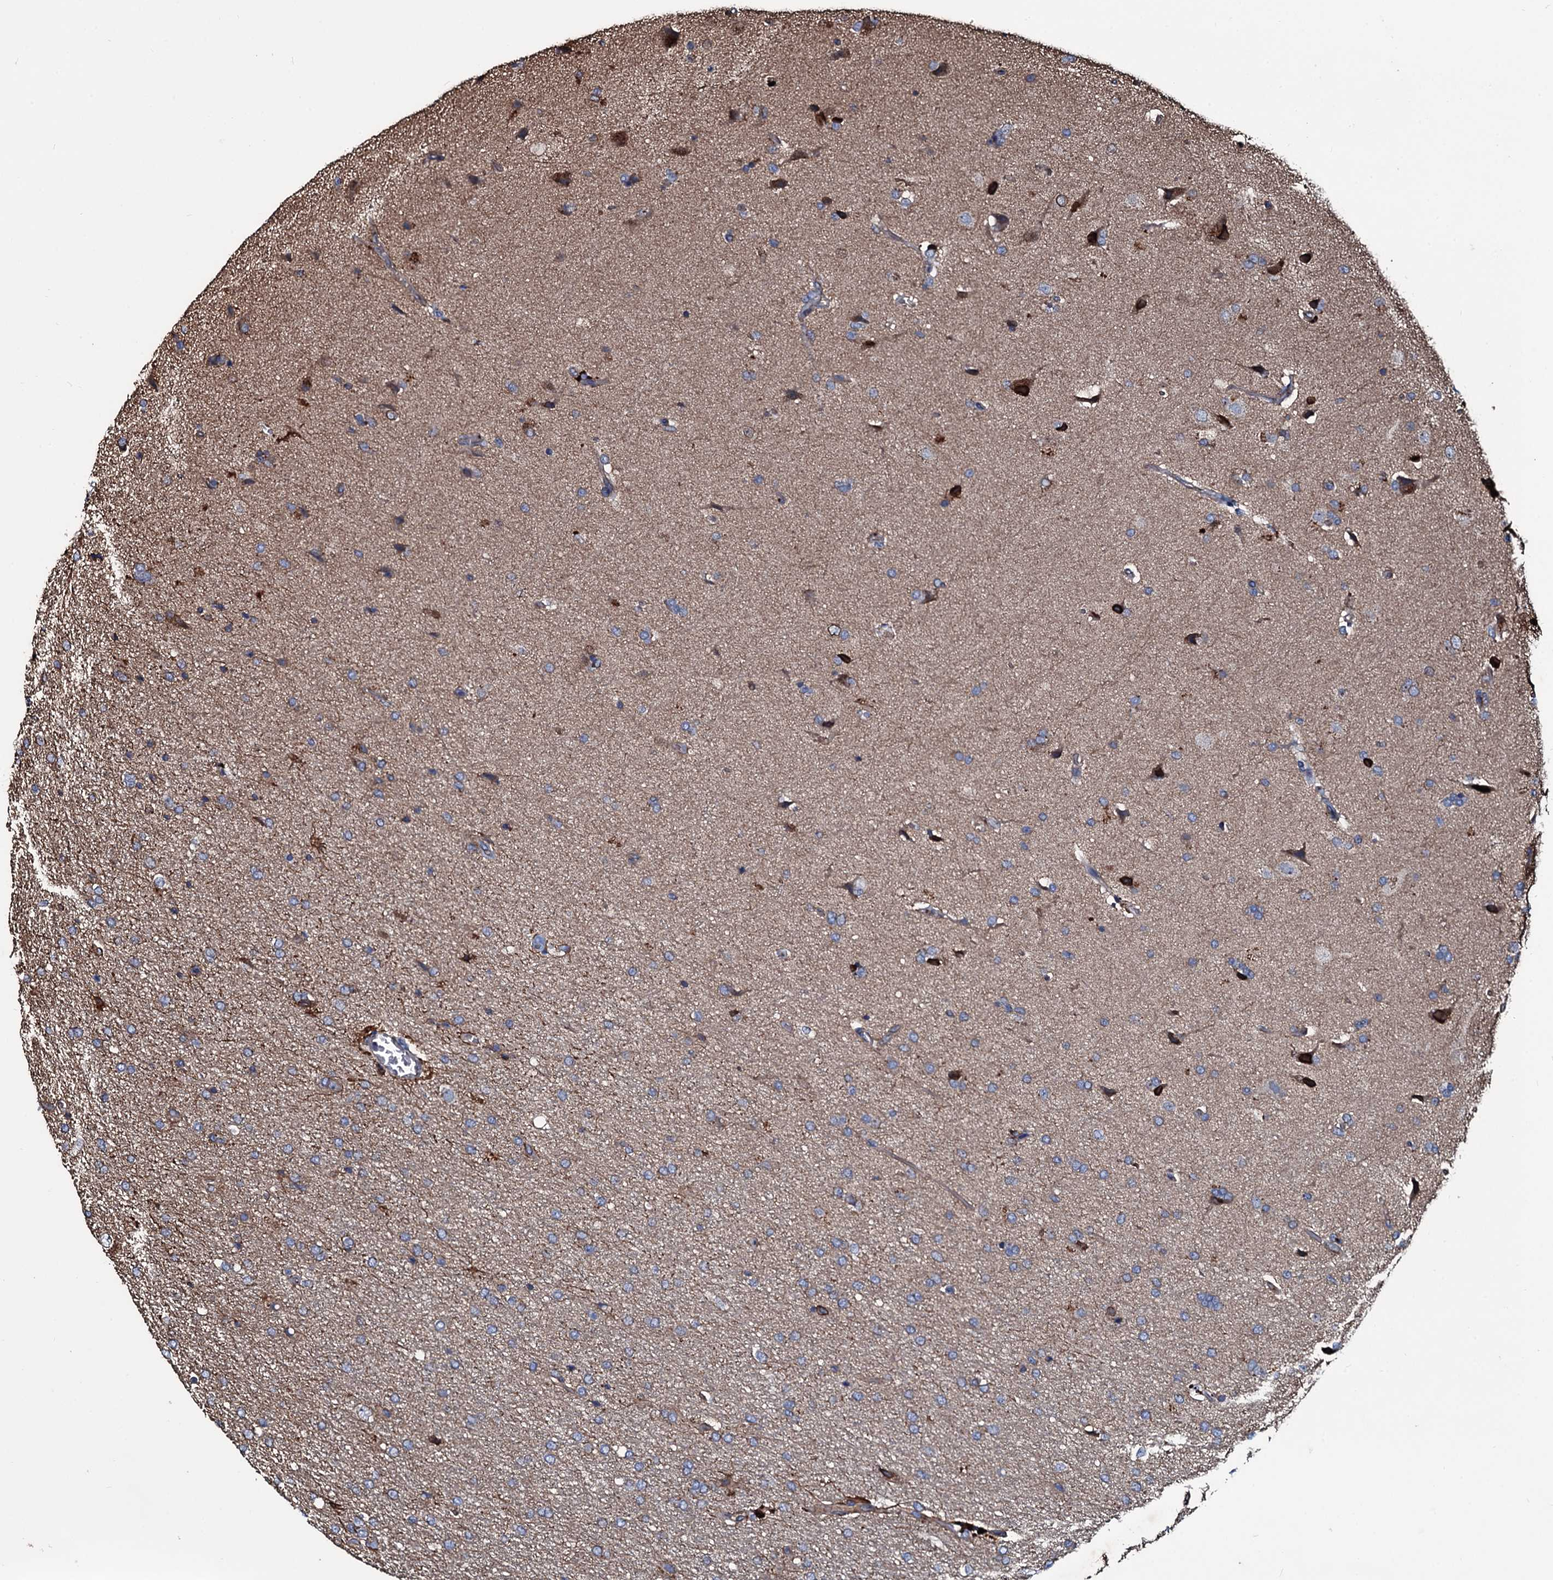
{"staining": {"intensity": "negative", "quantity": "none", "location": "none"}, "tissue": "glioma", "cell_type": "Tumor cells", "image_type": "cancer", "snomed": [{"axis": "morphology", "description": "Glioma, malignant, High grade"}, {"axis": "topography", "description": "Brain"}], "caption": "A high-resolution micrograph shows IHC staining of glioma, which reveals no significant staining in tumor cells.", "gene": "DMAC2", "patient": {"sex": "male", "age": 72}}